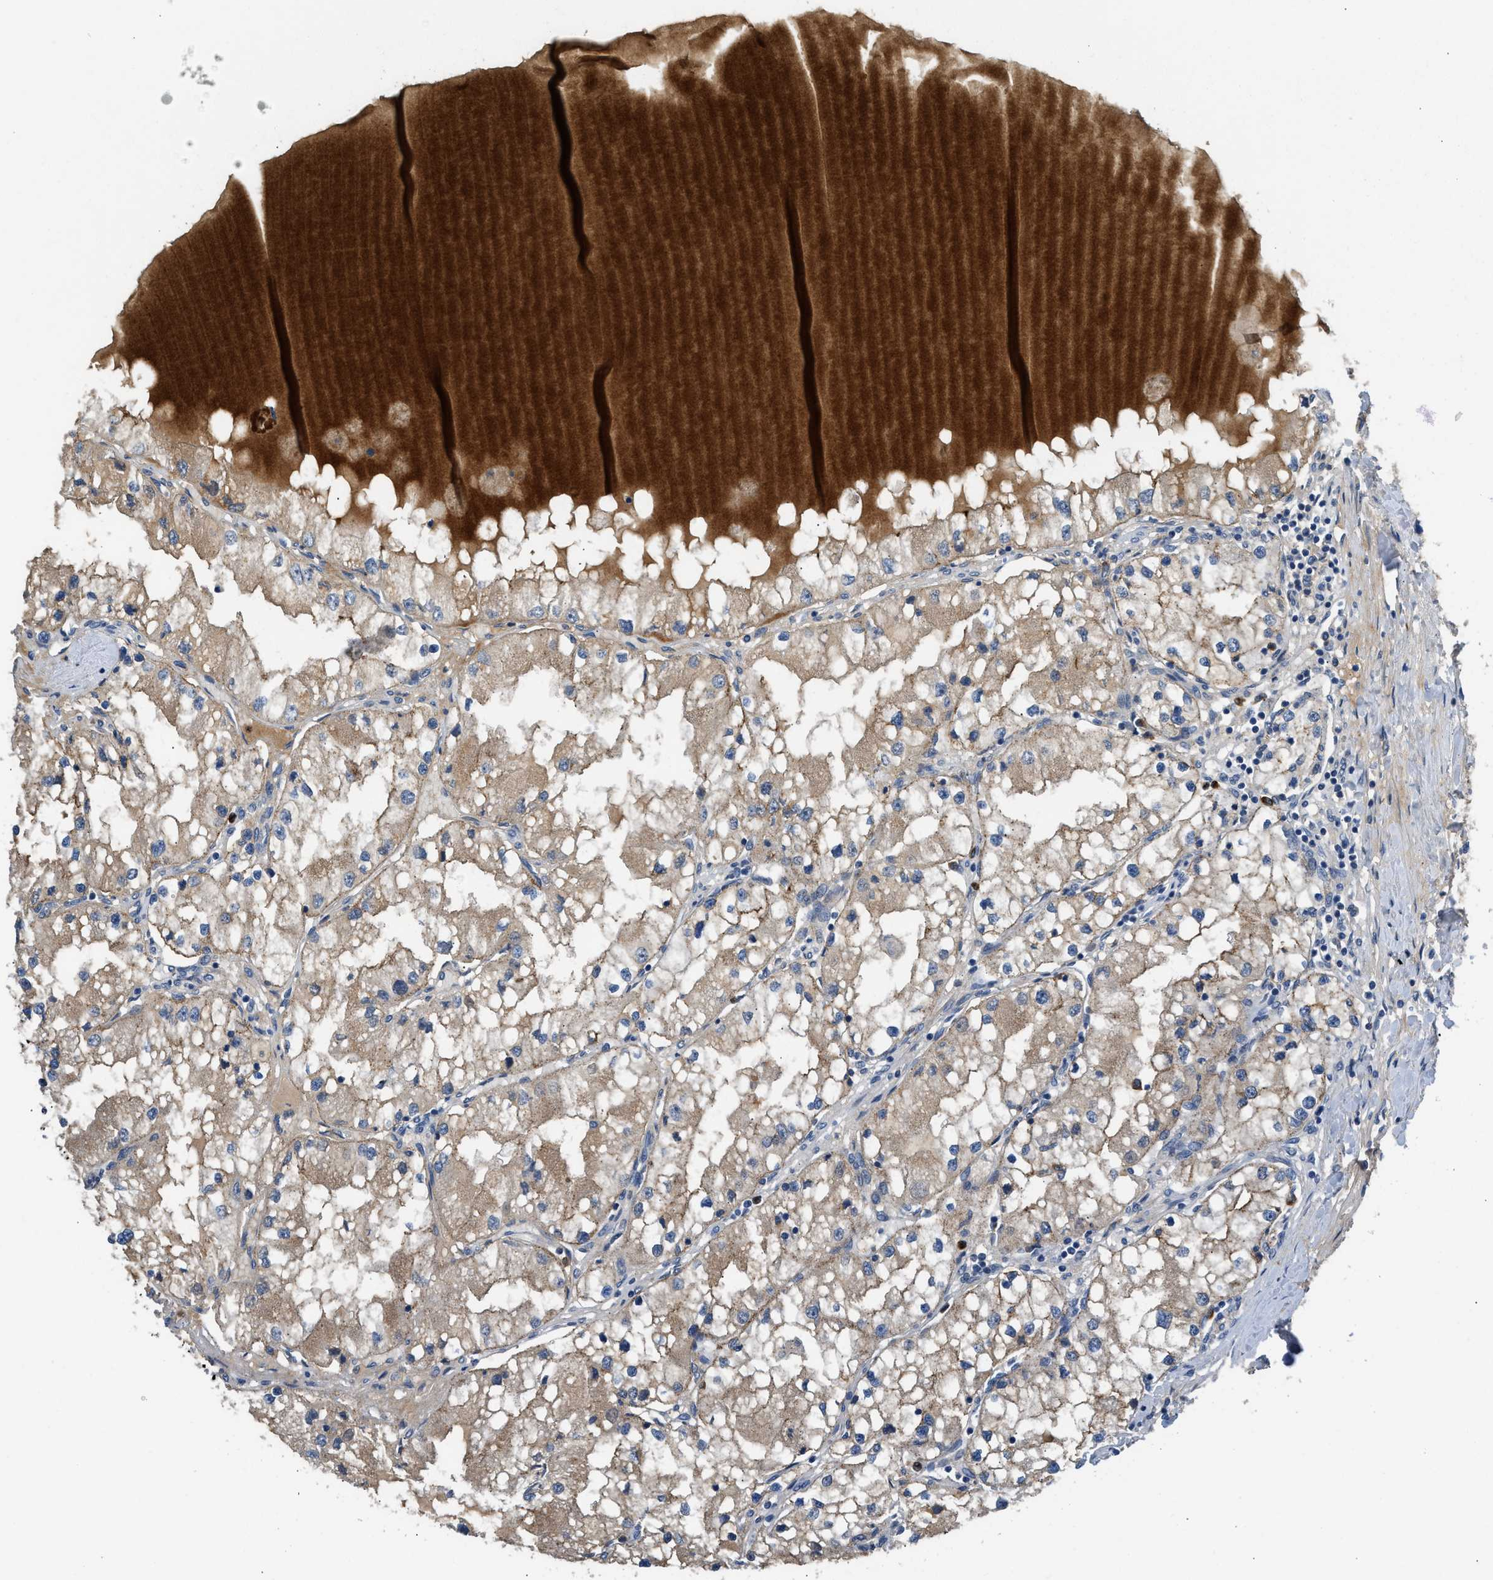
{"staining": {"intensity": "weak", "quantity": "25%-75%", "location": "cytoplasmic/membranous"}, "tissue": "renal cancer", "cell_type": "Tumor cells", "image_type": "cancer", "snomed": [{"axis": "morphology", "description": "Adenocarcinoma, NOS"}, {"axis": "topography", "description": "Kidney"}], "caption": "A high-resolution micrograph shows IHC staining of renal adenocarcinoma, which shows weak cytoplasmic/membranous expression in about 25%-75% of tumor cells. (DAB (3,3'-diaminobenzidine) = brown stain, brightfield microscopy at high magnification).", "gene": "RHBDF2", "patient": {"sex": "male", "age": 68}}